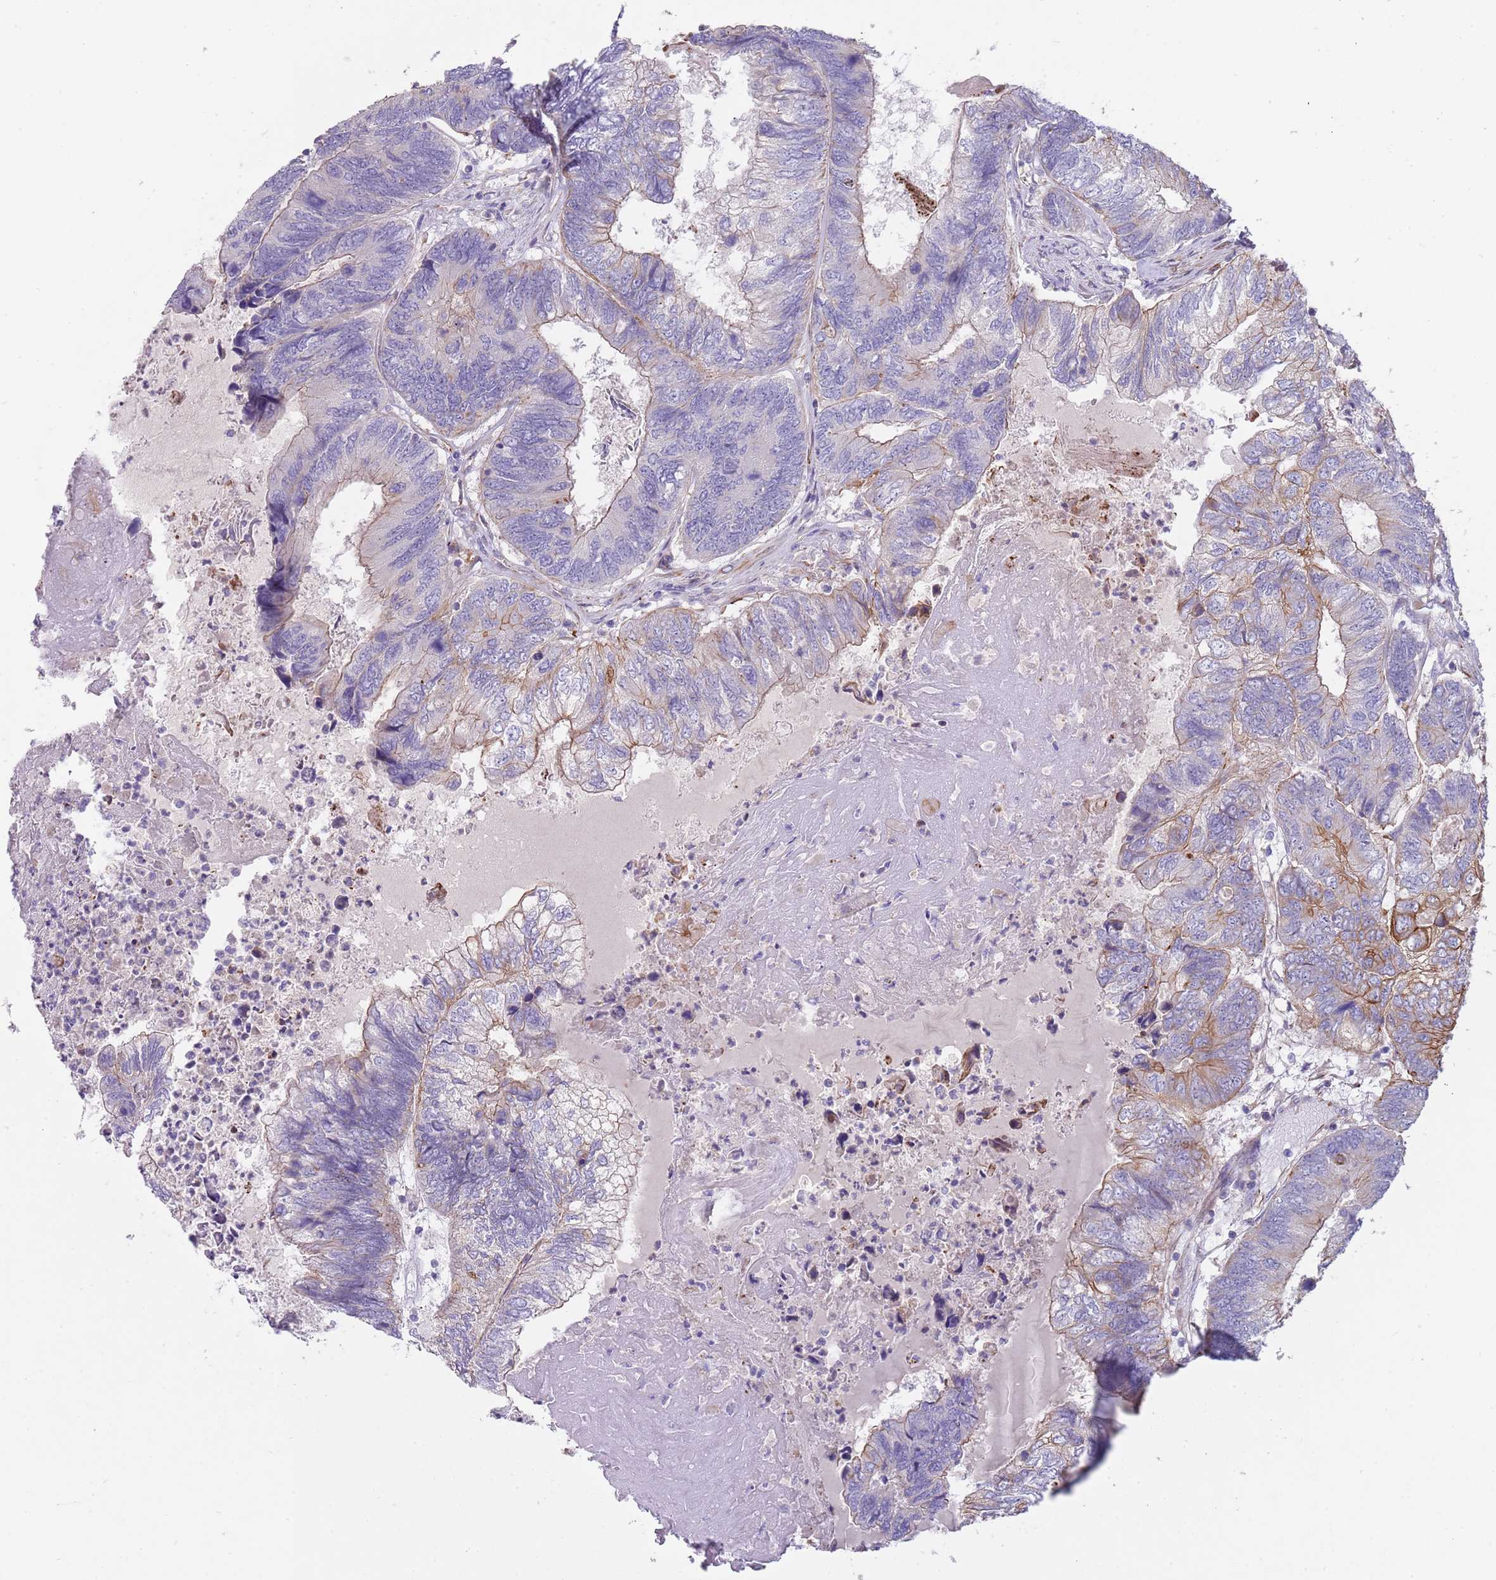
{"staining": {"intensity": "moderate", "quantity": "<25%", "location": "cytoplasmic/membranous"}, "tissue": "colorectal cancer", "cell_type": "Tumor cells", "image_type": "cancer", "snomed": [{"axis": "morphology", "description": "Adenocarcinoma, NOS"}, {"axis": "topography", "description": "Colon"}], "caption": "Immunohistochemistry (DAB (3,3'-diaminobenzidine)) staining of adenocarcinoma (colorectal) shows moderate cytoplasmic/membranous protein expression in approximately <25% of tumor cells.", "gene": "MOGAT1", "patient": {"sex": "female", "age": 67}}